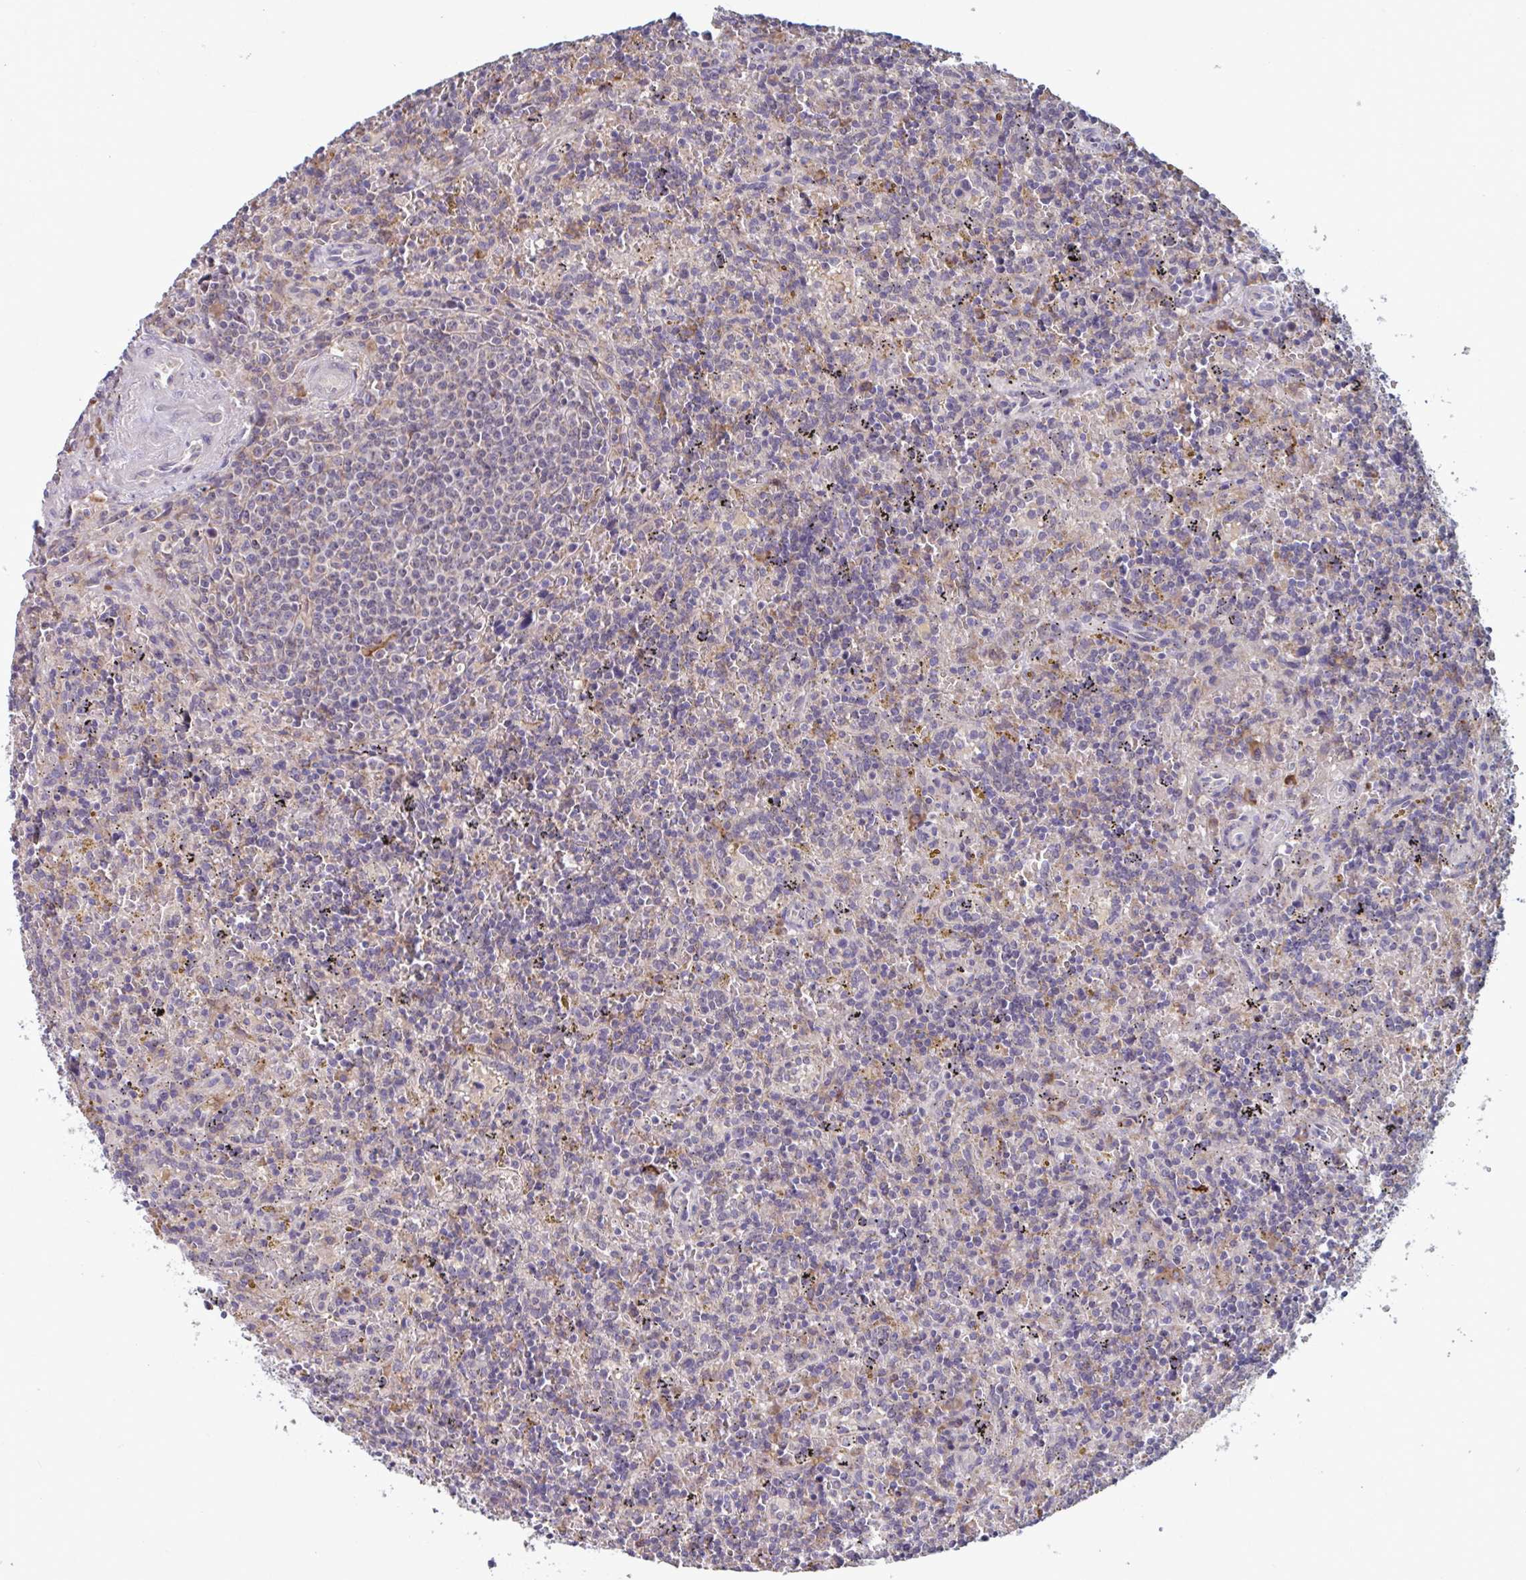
{"staining": {"intensity": "negative", "quantity": "none", "location": "none"}, "tissue": "lymphoma", "cell_type": "Tumor cells", "image_type": "cancer", "snomed": [{"axis": "morphology", "description": "Malignant lymphoma, non-Hodgkin's type, Low grade"}, {"axis": "topography", "description": "Spleen"}], "caption": "Image shows no protein expression in tumor cells of lymphoma tissue.", "gene": "CD1E", "patient": {"sex": "male", "age": 67}}